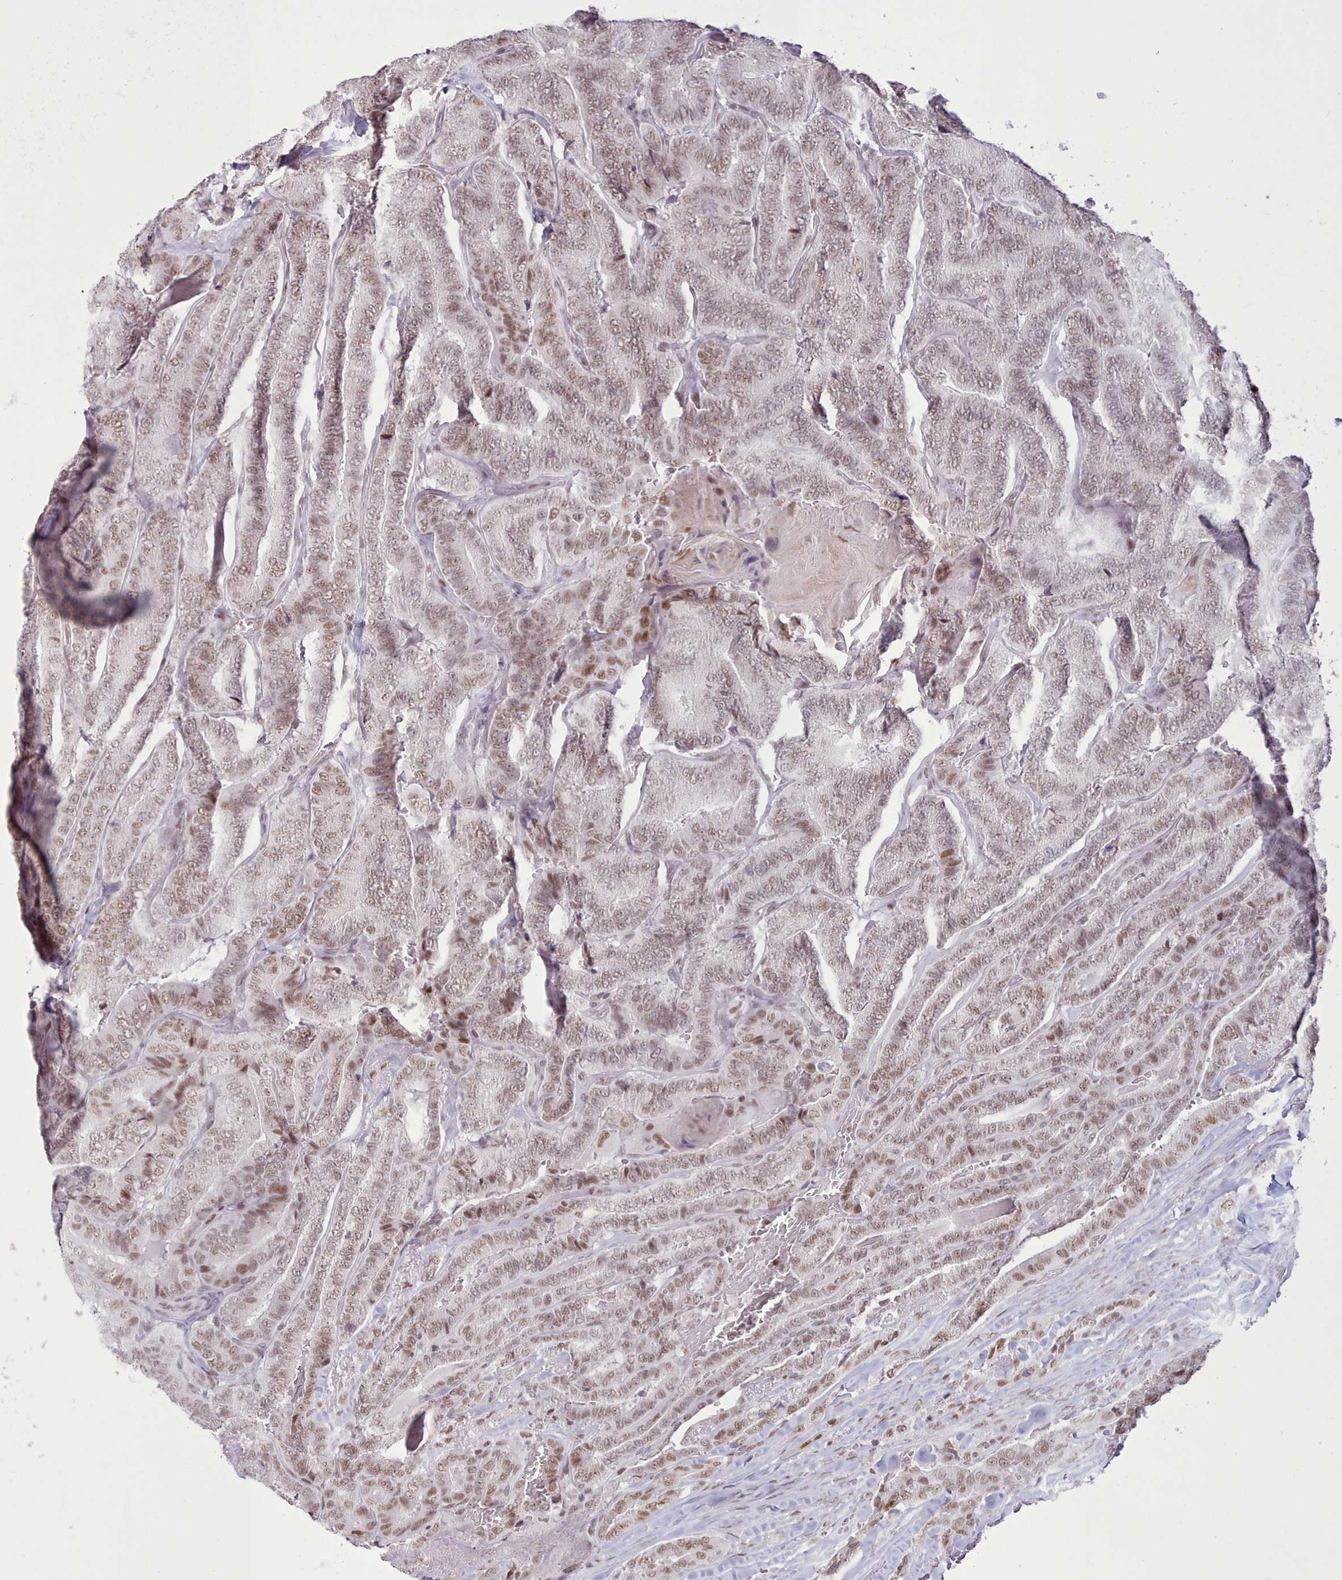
{"staining": {"intensity": "moderate", "quantity": ">75%", "location": "nuclear"}, "tissue": "thyroid cancer", "cell_type": "Tumor cells", "image_type": "cancer", "snomed": [{"axis": "morphology", "description": "Papillary adenocarcinoma, NOS"}, {"axis": "topography", "description": "Thyroid gland"}], "caption": "An immunohistochemistry photomicrograph of tumor tissue is shown. Protein staining in brown shows moderate nuclear positivity in papillary adenocarcinoma (thyroid) within tumor cells. (Brightfield microscopy of DAB IHC at high magnification).", "gene": "TAF15", "patient": {"sex": "male", "age": 61}}